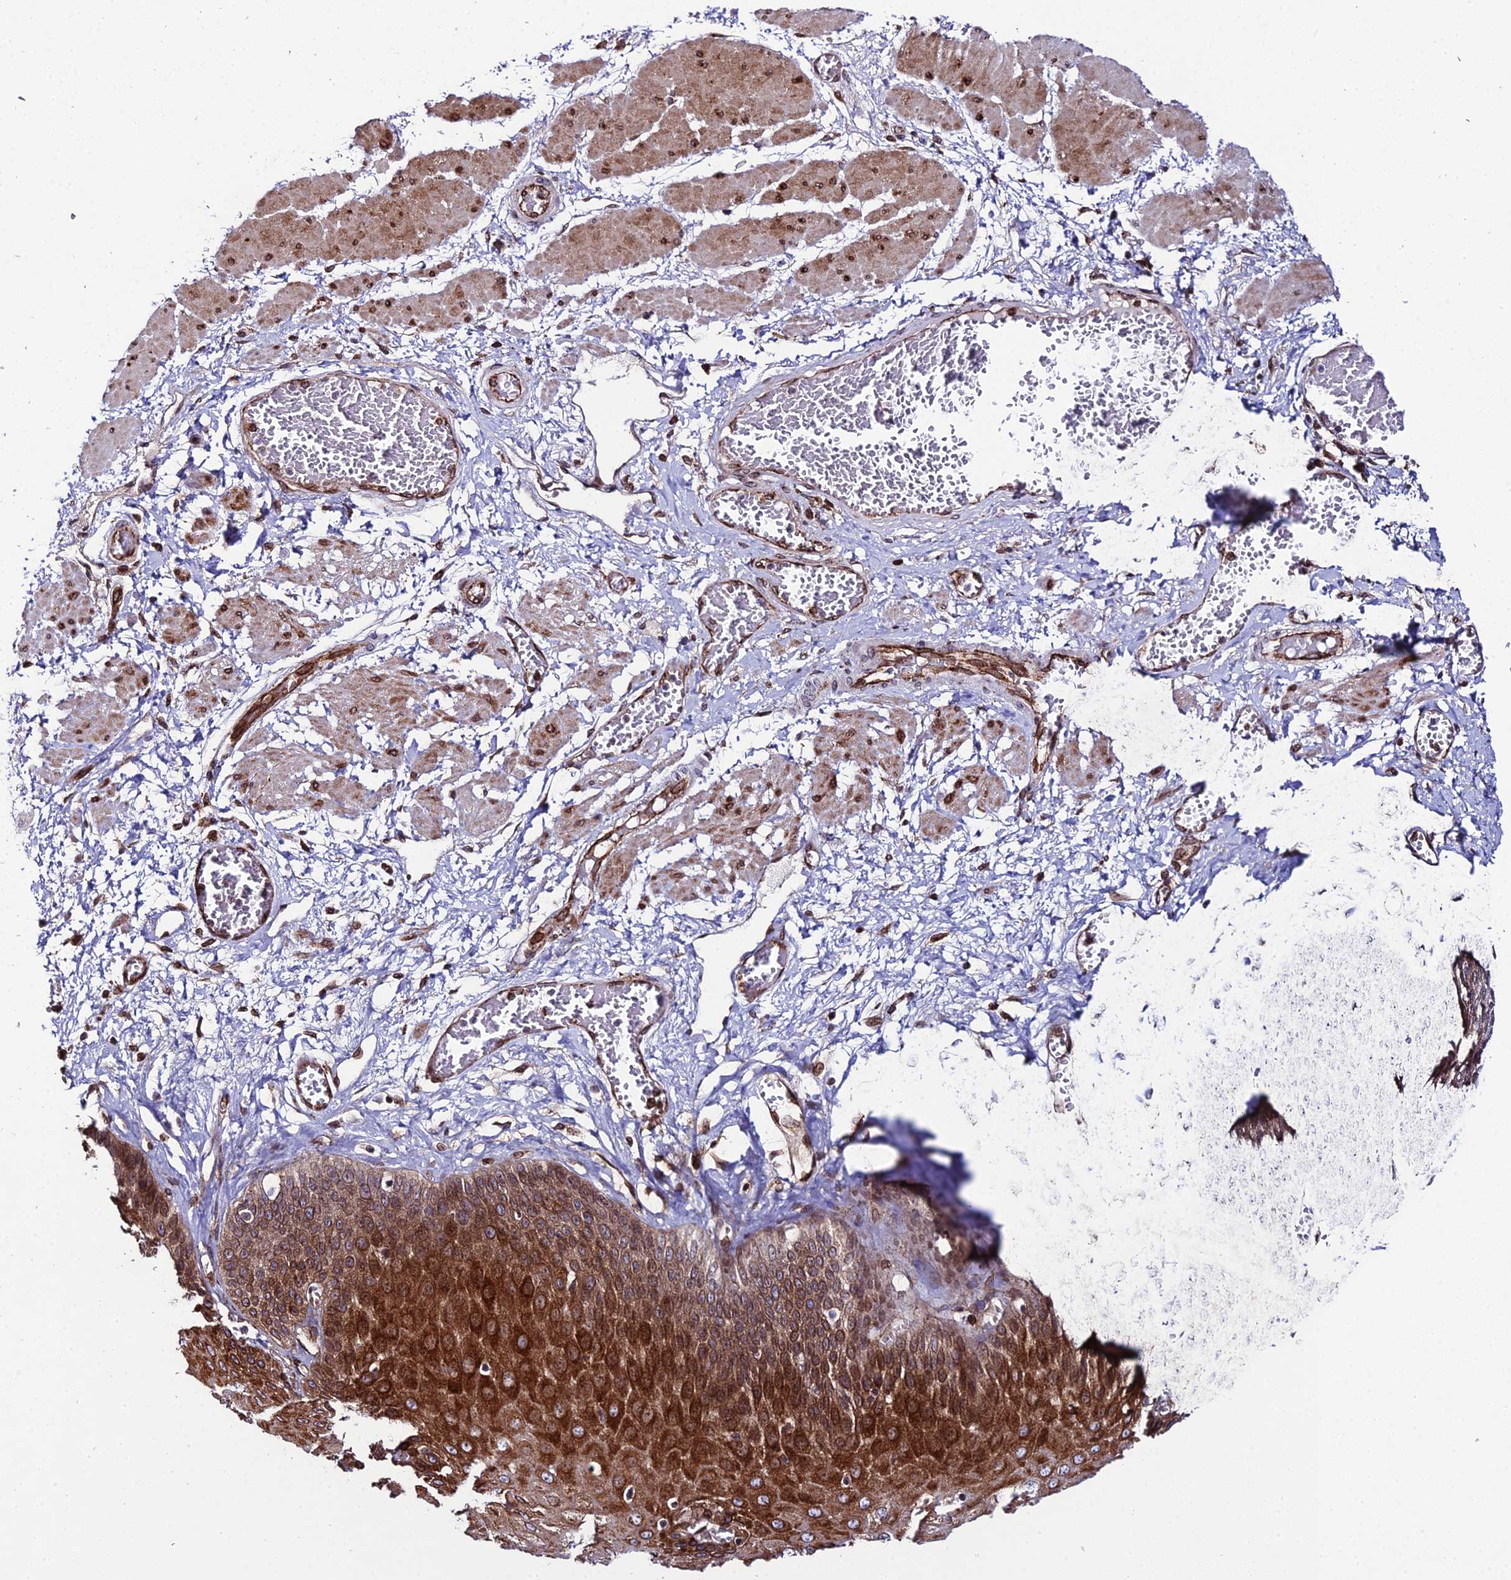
{"staining": {"intensity": "strong", "quantity": ">75%", "location": "cytoplasmic/membranous"}, "tissue": "esophagus", "cell_type": "Squamous epithelial cells", "image_type": "normal", "snomed": [{"axis": "morphology", "description": "Normal tissue, NOS"}, {"axis": "topography", "description": "Esophagus"}], "caption": "Squamous epithelial cells demonstrate strong cytoplasmic/membranous positivity in approximately >75% of cells in unremarkable esophagus.", "gene": "DDX19A", "patient": {"sex": "male", "age": 60}}